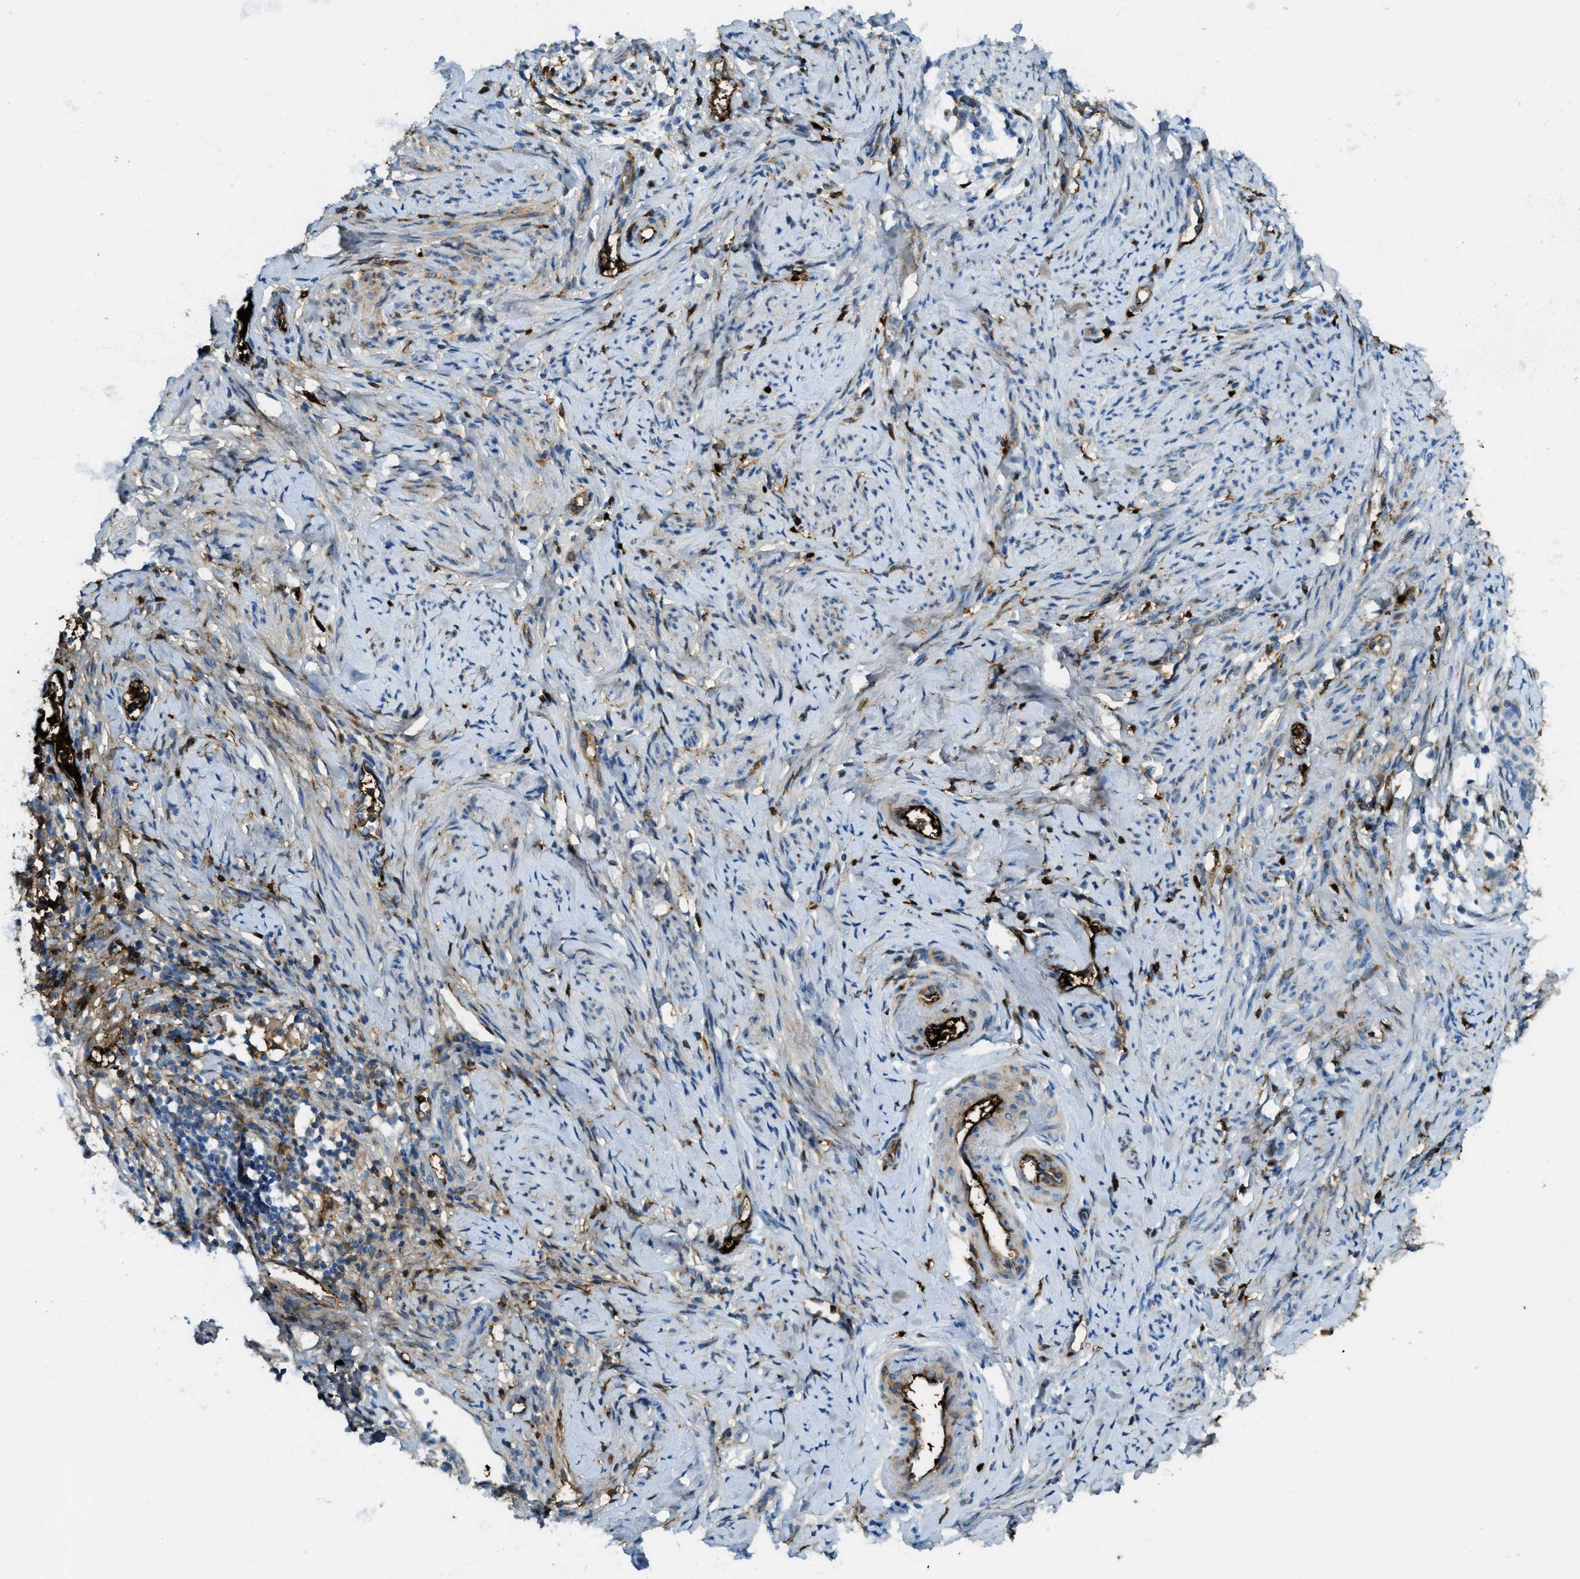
{"staining": {"intensity": "weak", "quantity": "<25%", "location": "cytoplasmic/membranous"}, "tissue": "cervical cancer", "cell_type": "Tumor cells", "image_type": "cancer", "snomed": [{"axis": "morphology", "description": "Squamous cell carcinoma, NOS"}, {"axis": "topography", "description": "Cervix"}], "caption": "DAB immunohistochemical staining of human cervical cancer exhibits no significant positivity in tumor cells. The staining was performed using DAB (3,3'-diaminobenzidine) to visualize the protein expression in brown, while the nuclei were stained in blue with hematoxylin (Magnification: 20x).", "gene": "TRIM59", "patient": {"sex": "female", "age": 70}}